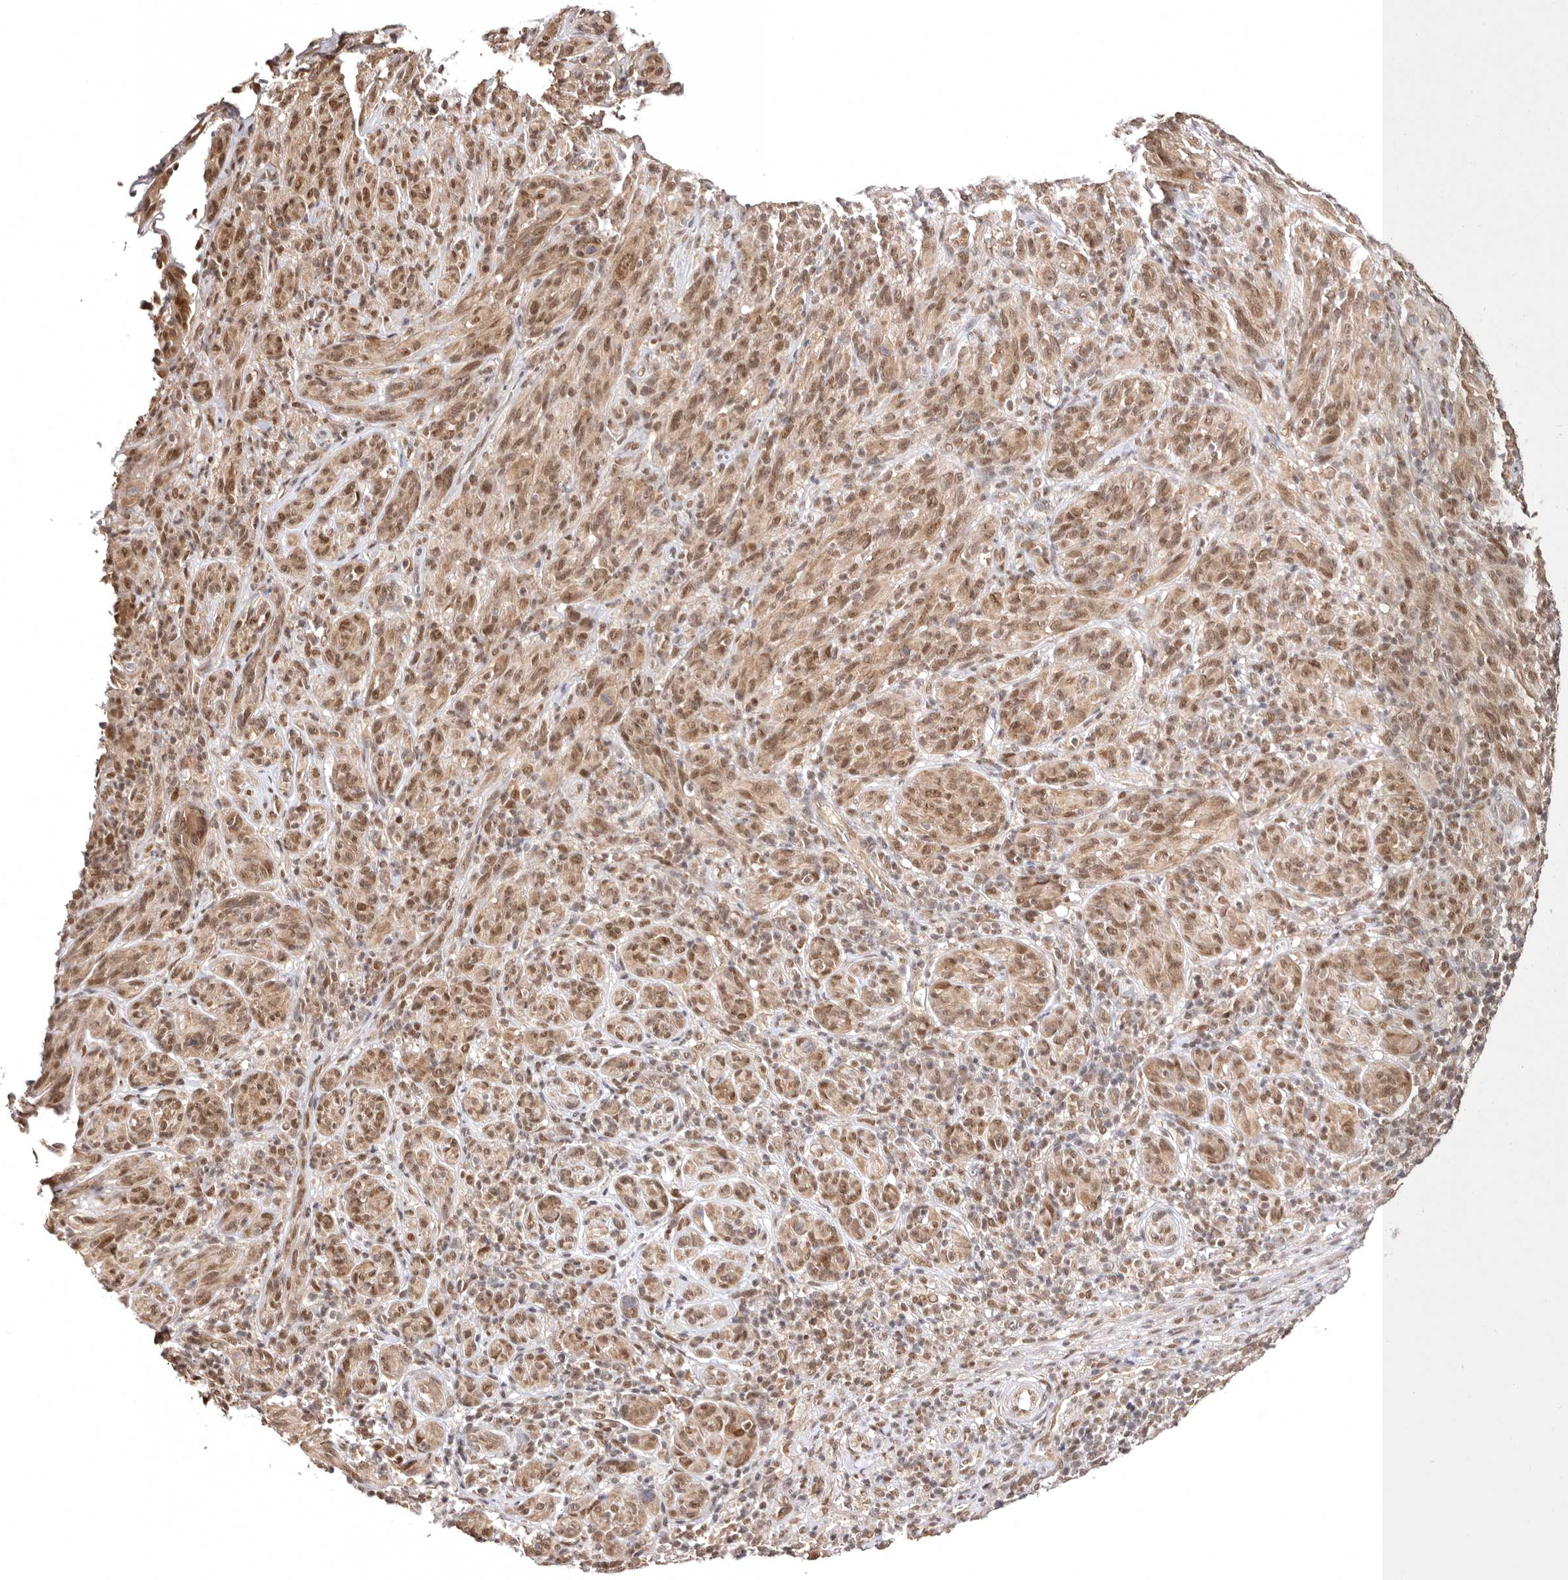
{"staining": {"intensity": "moderate", "quantity": ">75%", "location": "cytoplasmic/membranous,nuclear"}, "tissue": "melanoma", "cell_type": "Tumor cells", "image_type": "cancer", "snomed": [{"axis": "morphology", "description": "Malignant melanoma, NOS"}, {"axis": "topography", "description": "Skin of head"}], "caption": "Melanoma tissue demonstrates moderate cytoplasmic/membranous and nuclear expression in about >75% of tumor cells The staining was performed using DAB, with brown indicating positive protein expression. Nuclei are stained blue with hematoxylin.", "gene": "MED8", "patient": {"sex": "male", "age": 96}}